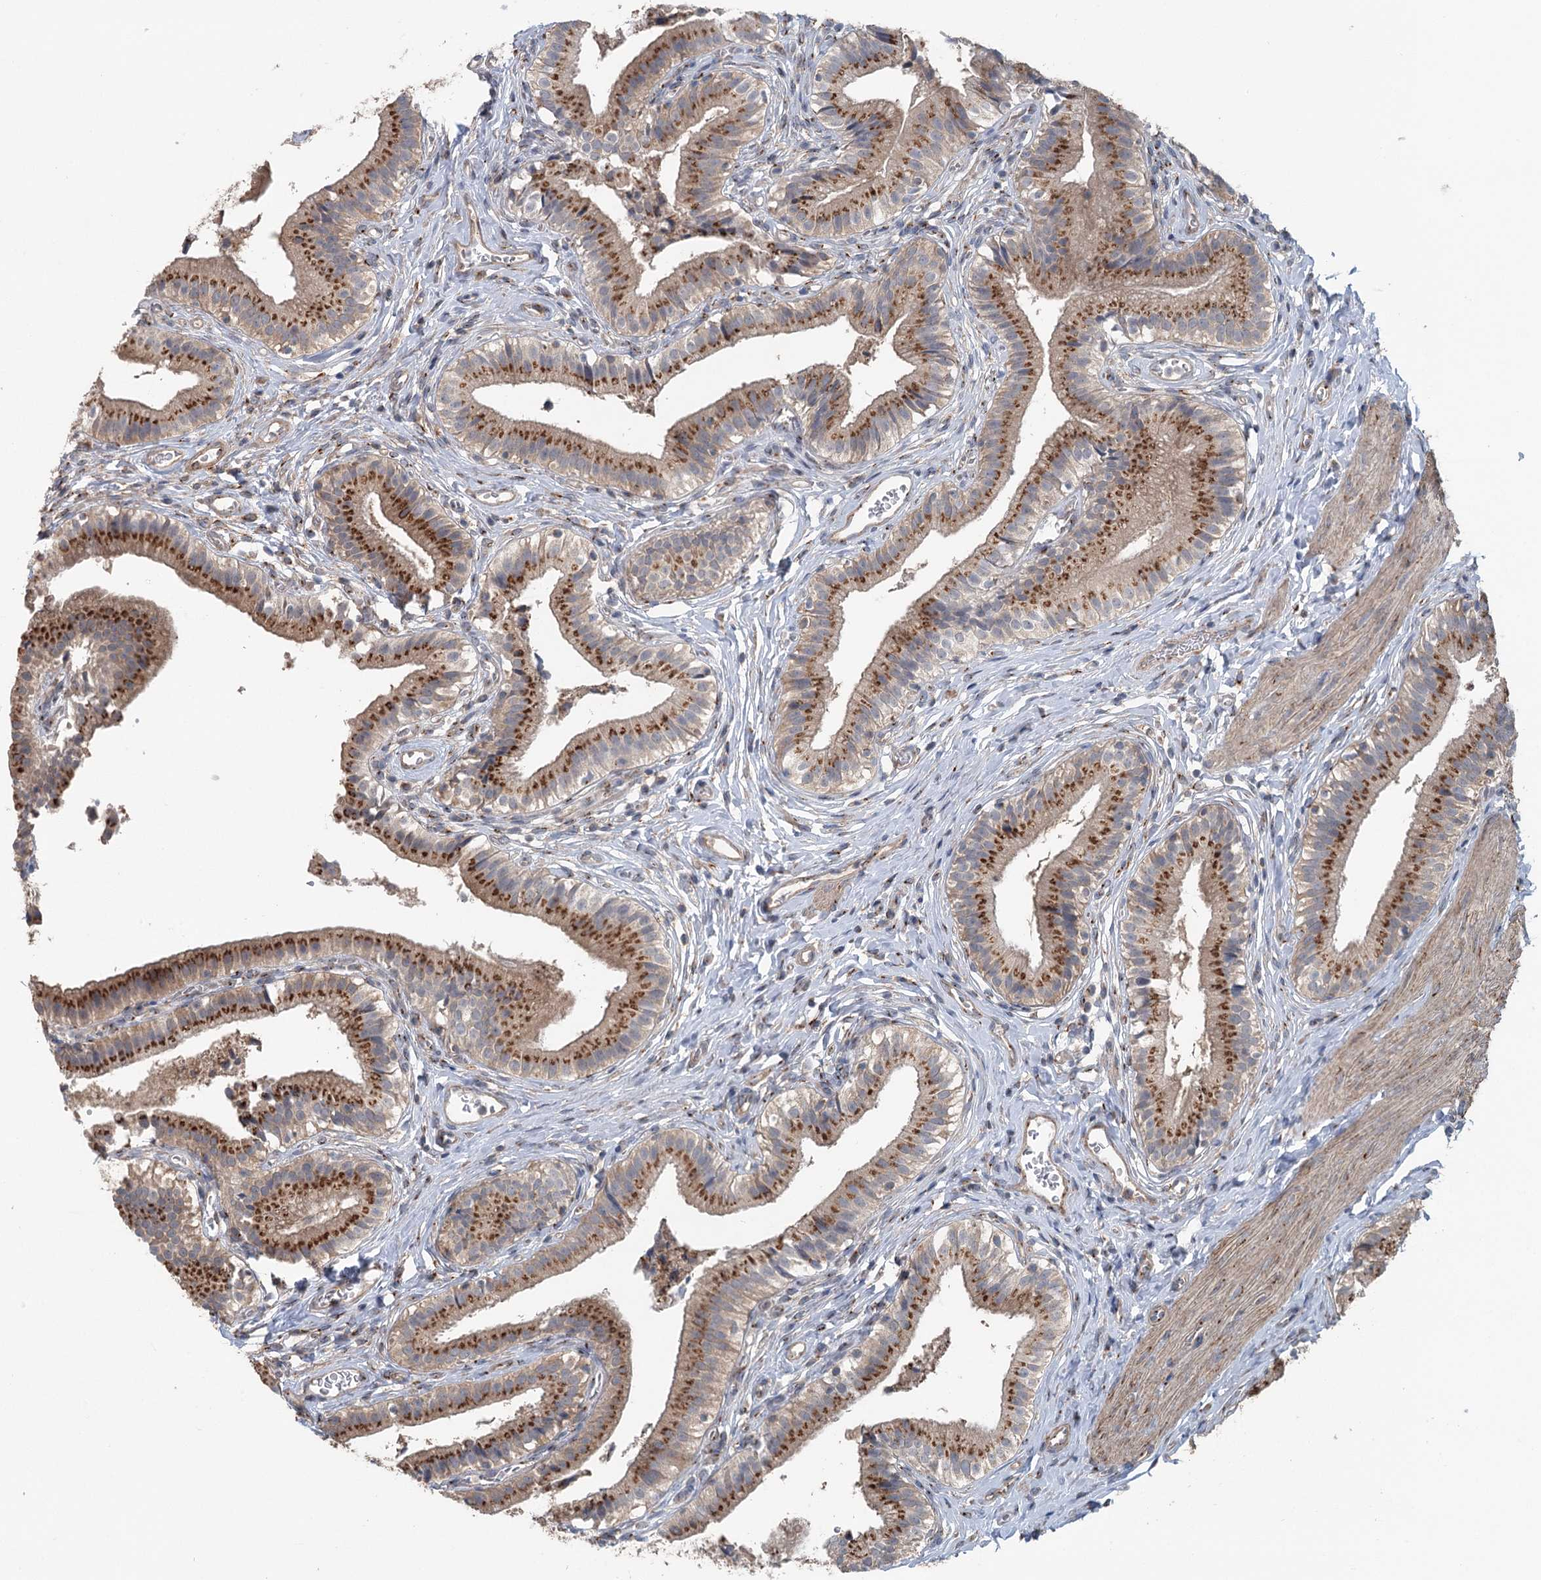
{"staining": {"intensity": "strong", "quantity": ">75%", "location": "cytoplasmic/membranous"}, "tissue": "gallbladder", "cell_type": "Glandular cells", "image_type": "normal", "snomed": [{"axis": "morphology", "description": "Normal tissue, NOS"}, {"axis": "topography", "description": "Gallbladder"}], "caption": "Immunohistochemical staining of benign gallbladder shows strong cytoplasmic/membranous protein expression in about >75% of glandular cells. The protein of interest is shown in brown color, while the nuclei are stained blue.", "gene": "ITIH5", "patient": {"sex": "female", "age": 47}}